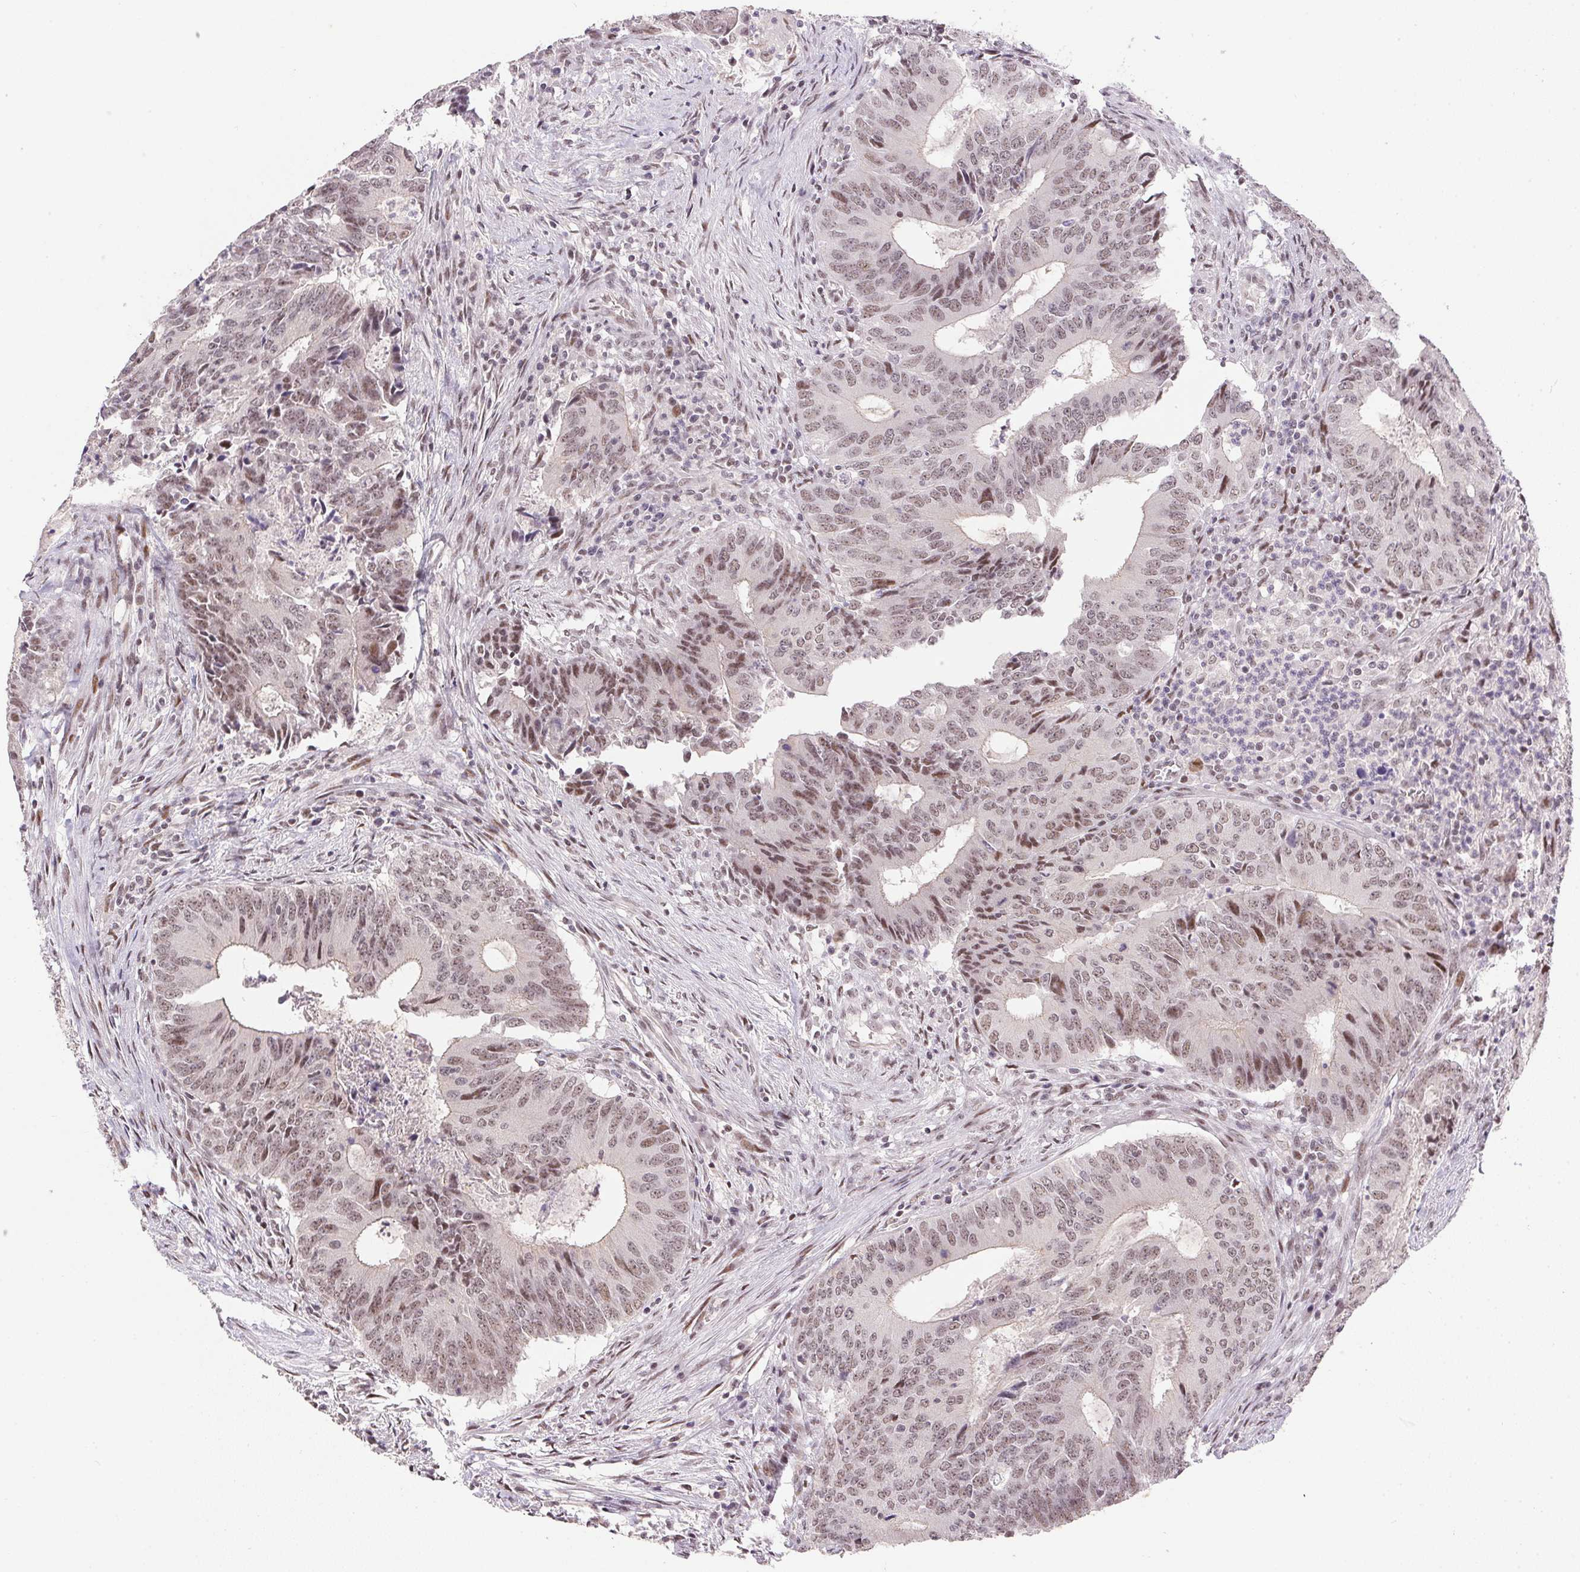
{"staining": {"intensity": "weak", "quantity": ">75%", "location": "nuclear"}, "tissue": "colorectal cancer", "cell_type": "Tumor cells", "image_type": "cancer", "snomed": [{"axis": "morphology", "description": "Adenocarcinoma, NOS"}, {"axis": "topography", "description": "Colon"}], "caption": "A high-resolution image shows IHC staining of colorectal adenocarcinoma, which displays weak nuclear staining in approximately >75% of tumor cells.", "gene": "KDM4D", "patient": {"sex": "male", "age": 67}}